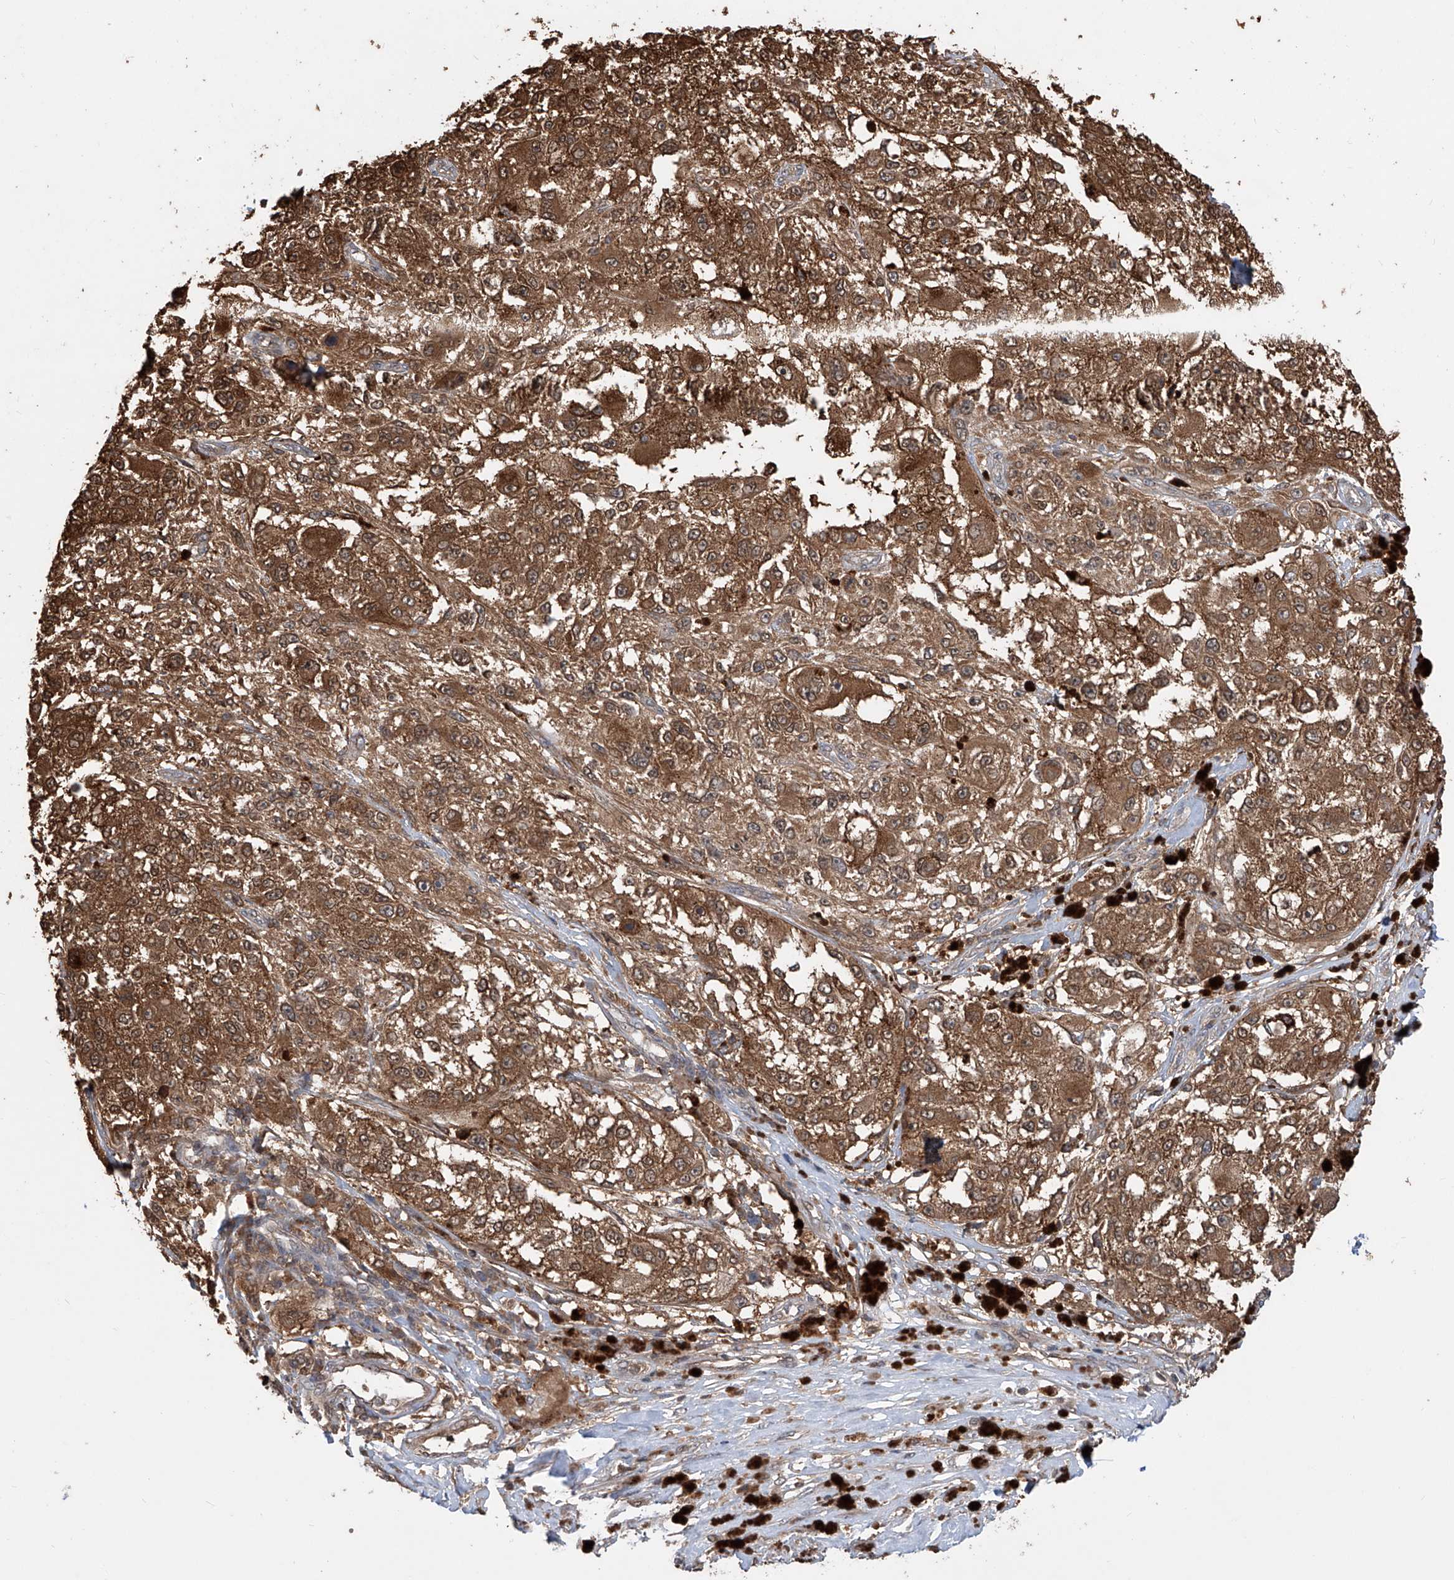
{"staining": {"intensity": "moderate", "quantity": ">75%", "location": "cytoplasmic/membranous"}, "tissue": "melanoma", "cell_type": "Tumor cells", "image_type": "cancer", "snomed": [{"axis": "morphology", "description": "Necrosis, NOS"}, {"axis": "morphology", "description": "Malignant melanoma, NOS"}, {"axis": "topography", "description": "Skin"}], "caption": "Human melanoma stained with a brown dye displays moderate cytoplasmic/membranous positive expression in approximately >75% of tumor cells.", "gene": "HOXC8", "patient": {"sex": "female", "age": 87}}